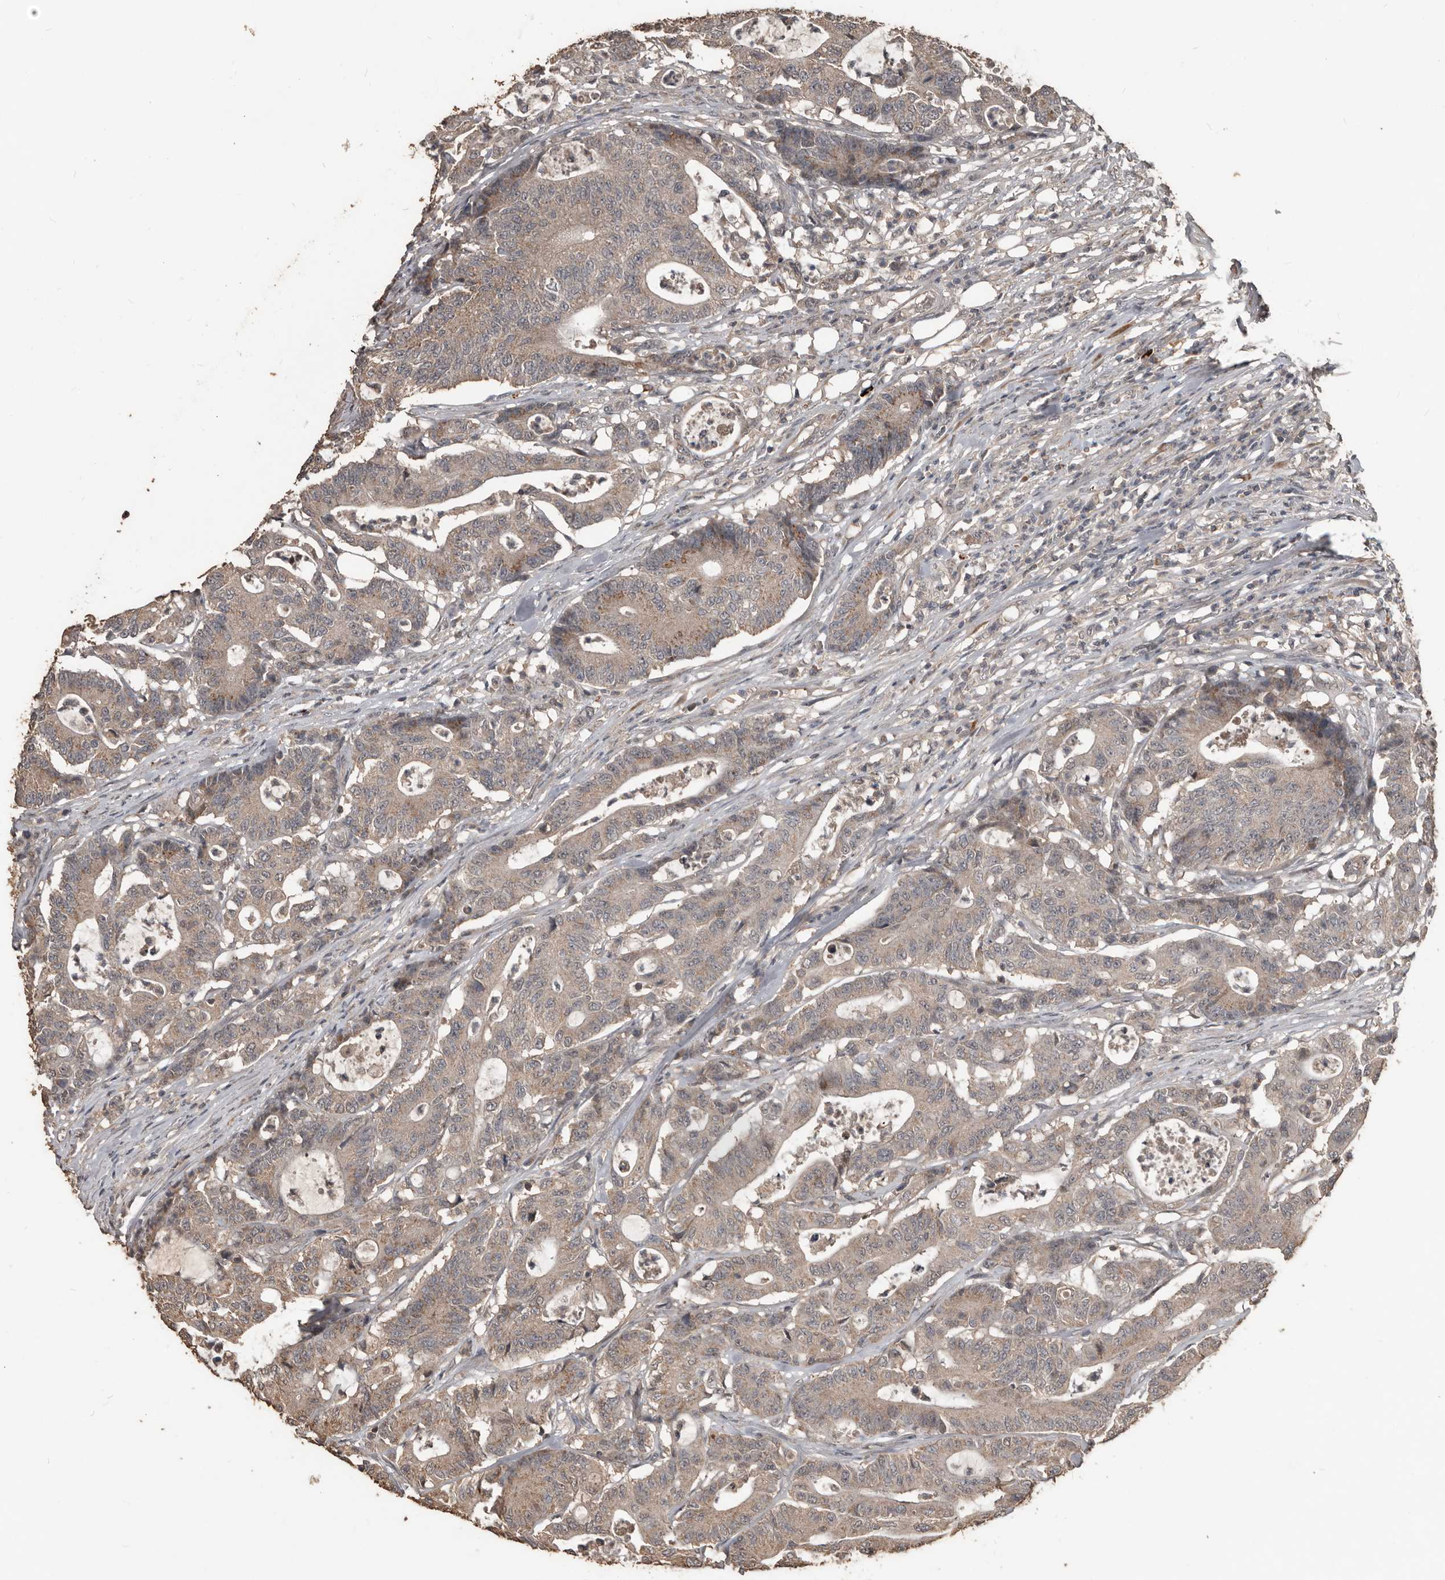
{"staining": {"intensity": "weak", "quantity": "25%-75%", "location": "cytoplasmic/membranous"}, "tissue": "colorectal cancer", "cell_type": "Tumor cells", "image_type": "cancer", "snomed": [{"axis": "morphology", "description": "Adenocarcinoma, NOS"}, {"axis": "topography", "description": "Colon"}], "caption": "Immunohistochemical staining of human colorectal cancer shows low levels of weak cytoplasmic/membranous positivity in about 25%-75% of tumor cells.", "gene": "BAMBI", "patient": {"sex": "female", "age": 84}}